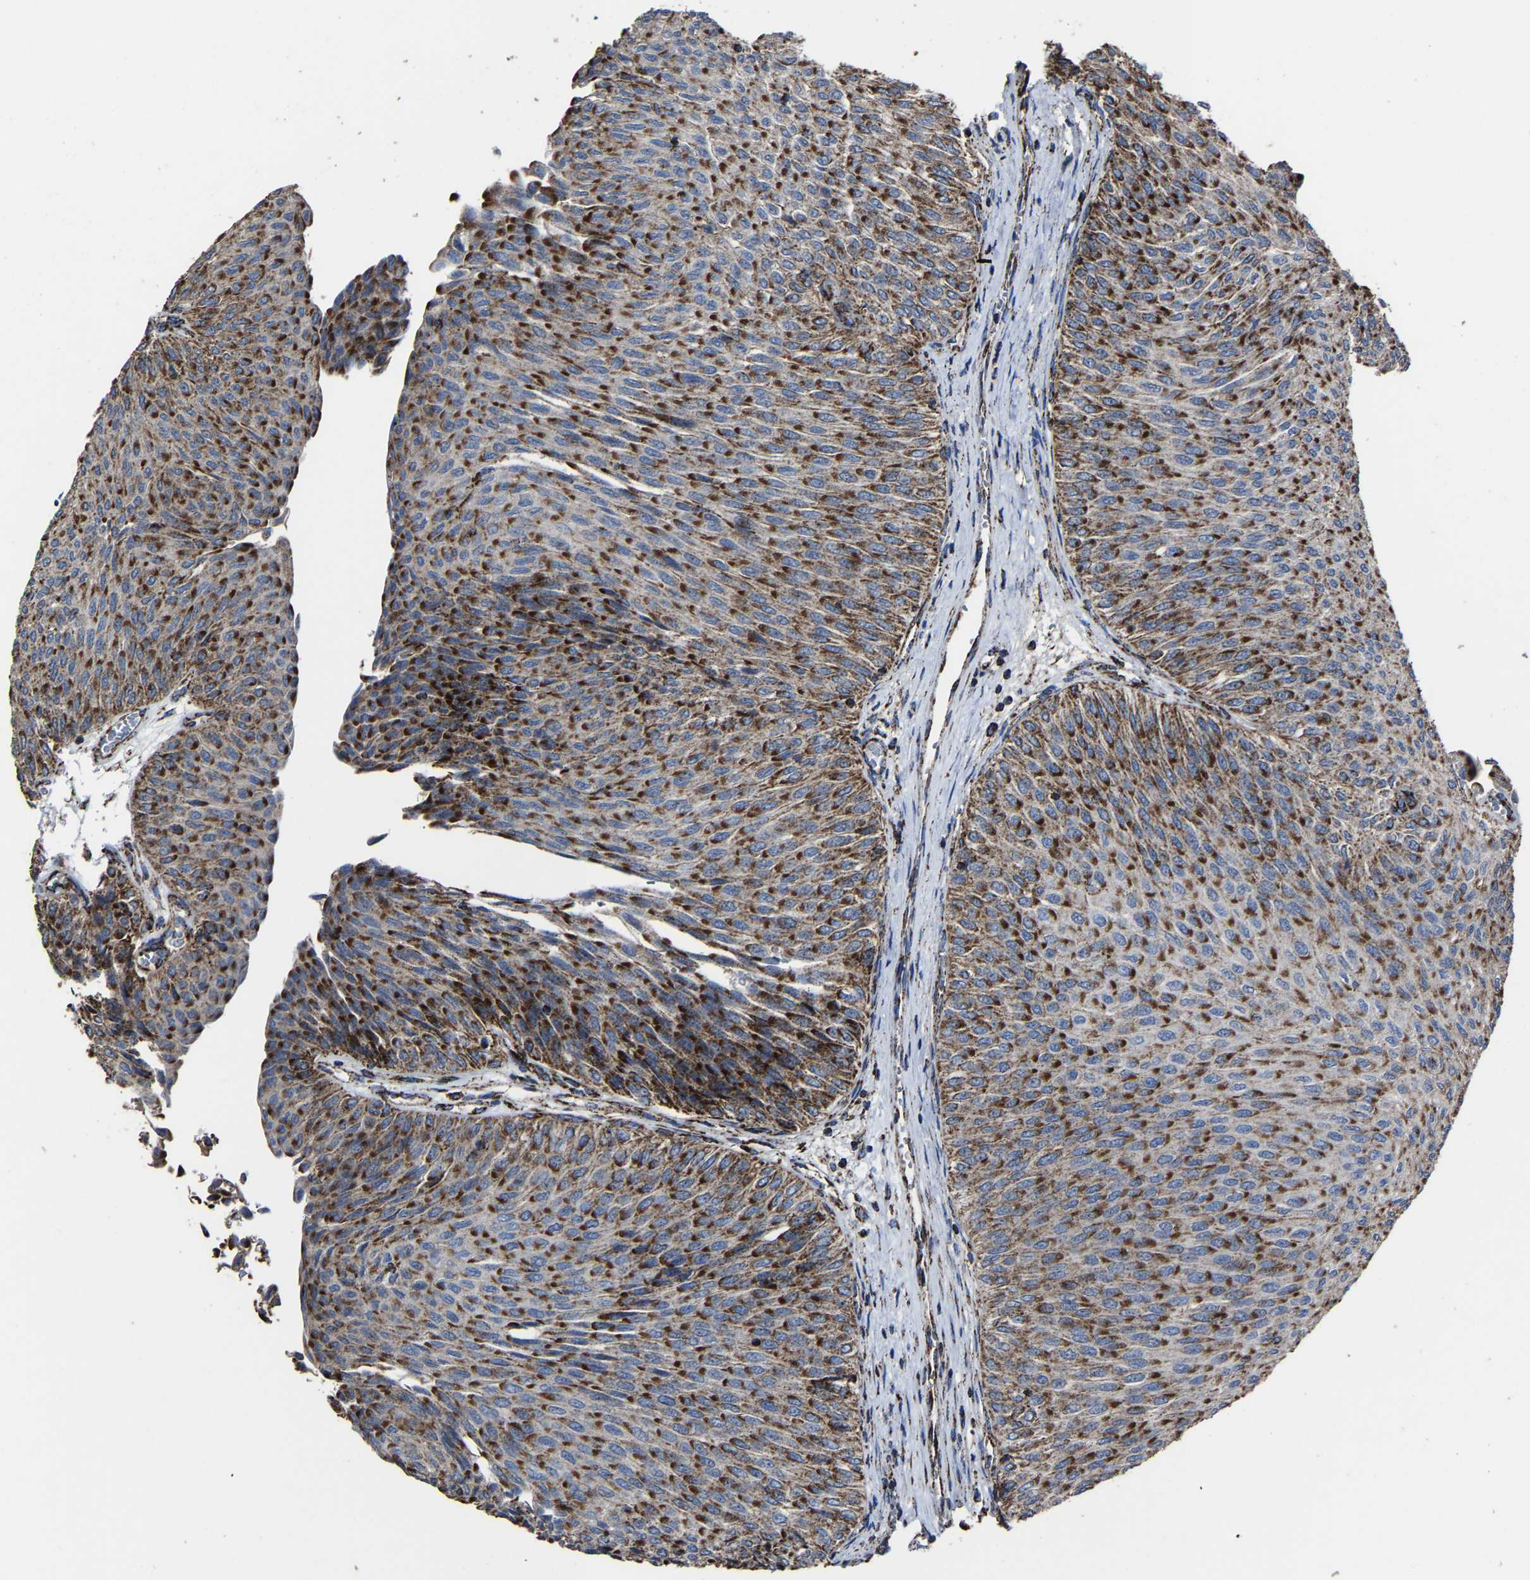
{"staining": {"intensity": "strong", "quantity": ">75%", "location": "cytoplasmic/membranous"}, "tissue": "urothelial cancer", "cell_type": "Tumor cells", "image_type": "cancer", "snomed": [{"axis": "morphology", "description": "Urothelial carcinoma, Low grade"}, {"axis": "topography", "description": "Urinary bladder"}], "caption": "A brown stain highlights strong cytoplasmic/membranous expression of a protein in human urothelial cancer tumor cells.", "gene": "NDUFV3", "patient": {"sex": "male", "age": 78}}